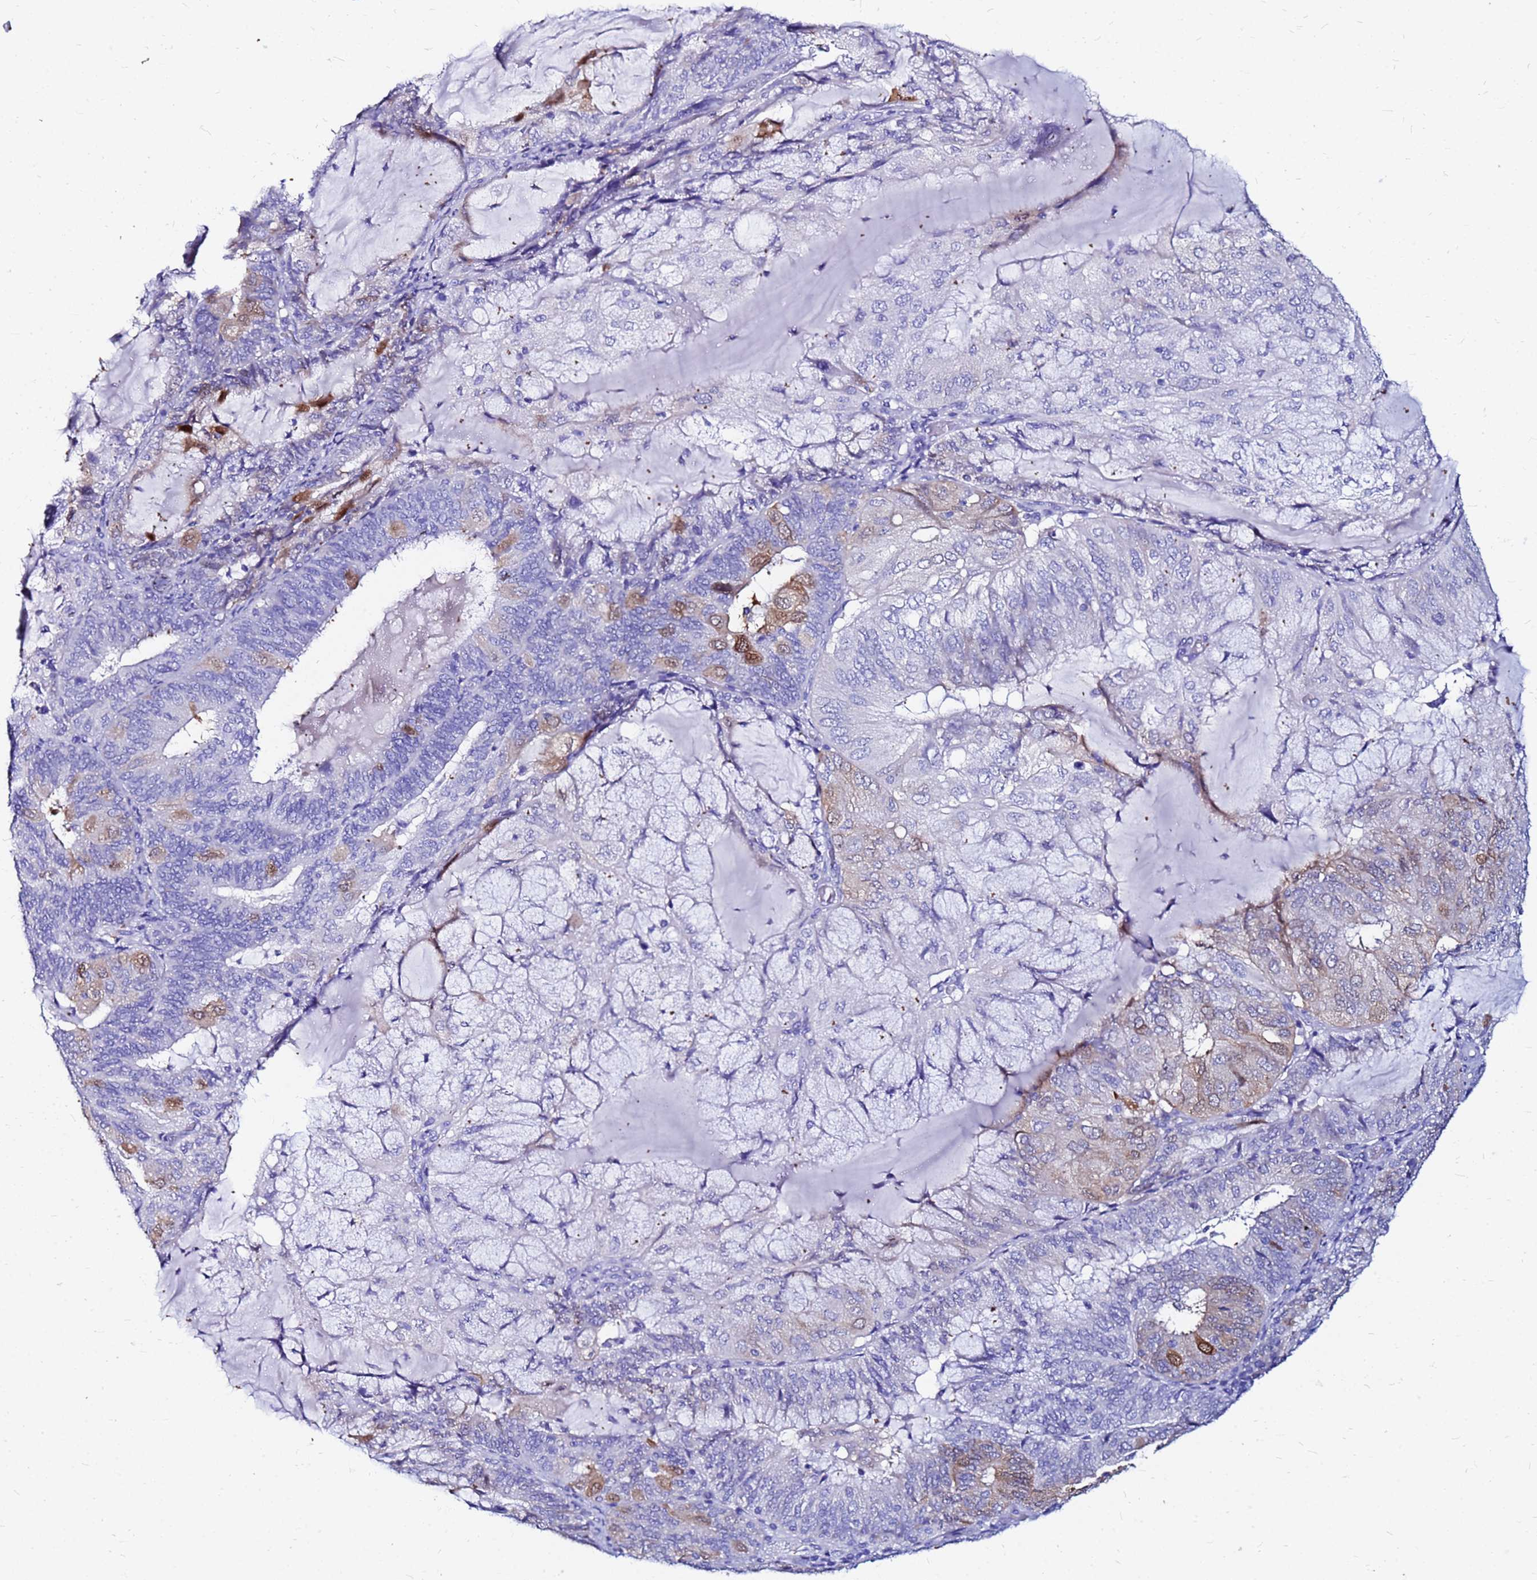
{"staining": {"intensity": "moderate", "quantity": "<25%", "location": "cytoplasmic/membranous"}, "tissue": "endometrial cancer", "cell_type": "Tumor cells", "image_type": "cancer", "snomed": [{"axis": "morphology", "description": "Adenocarcinoma, NOS"}, {"axis": "topography", "description": "Endometrium"}], "caption": "IHC of endometrial adenocarcinoma demonstrates low levels of moderate cytoplasmic/membranous expression in approximately <25% of tumor cells. (DAB IHC with brightfield microscopy, high magnification).", "gene": "PPP1R14C", "patient": {"sex": "female", "age": 81}}